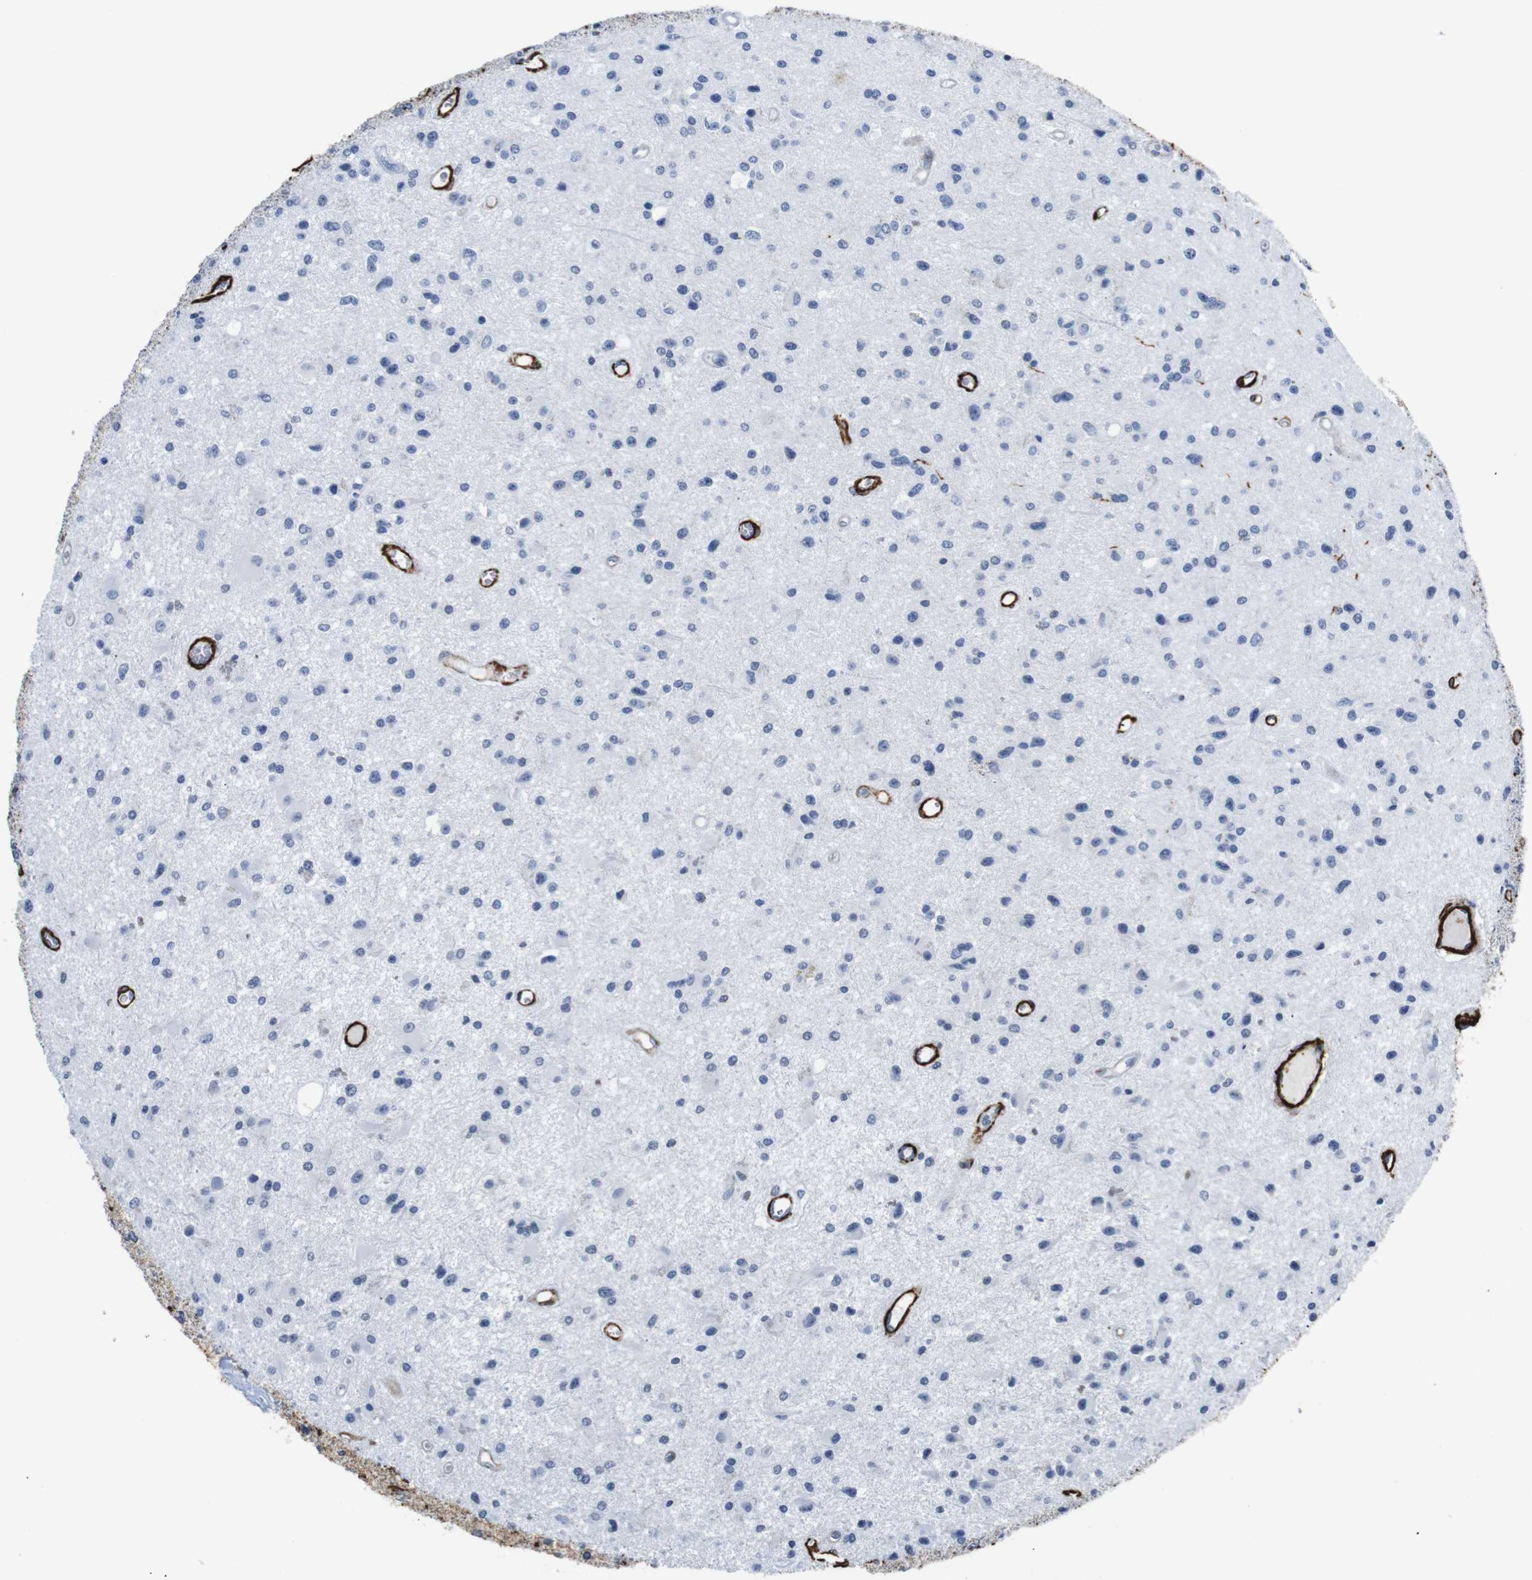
{"staining": {"intensity": "negative", "quantity": "none", "location": "none"}, "tissue": "glioma", "cell_type": "Tumor cells", "image_type": "cancer", "snomed": [{"axis": "morphology", "description": "Glioma, malignant, Low grade"}, {"axis": "topography", "description": "Brain"}], "caption": "Immunohistochemical staining of low-grade glioma (malignant) reveals no significant staining in tumor cells.", "gene": "ACTA2", "patient": {"sex": "male", "age": 58}}